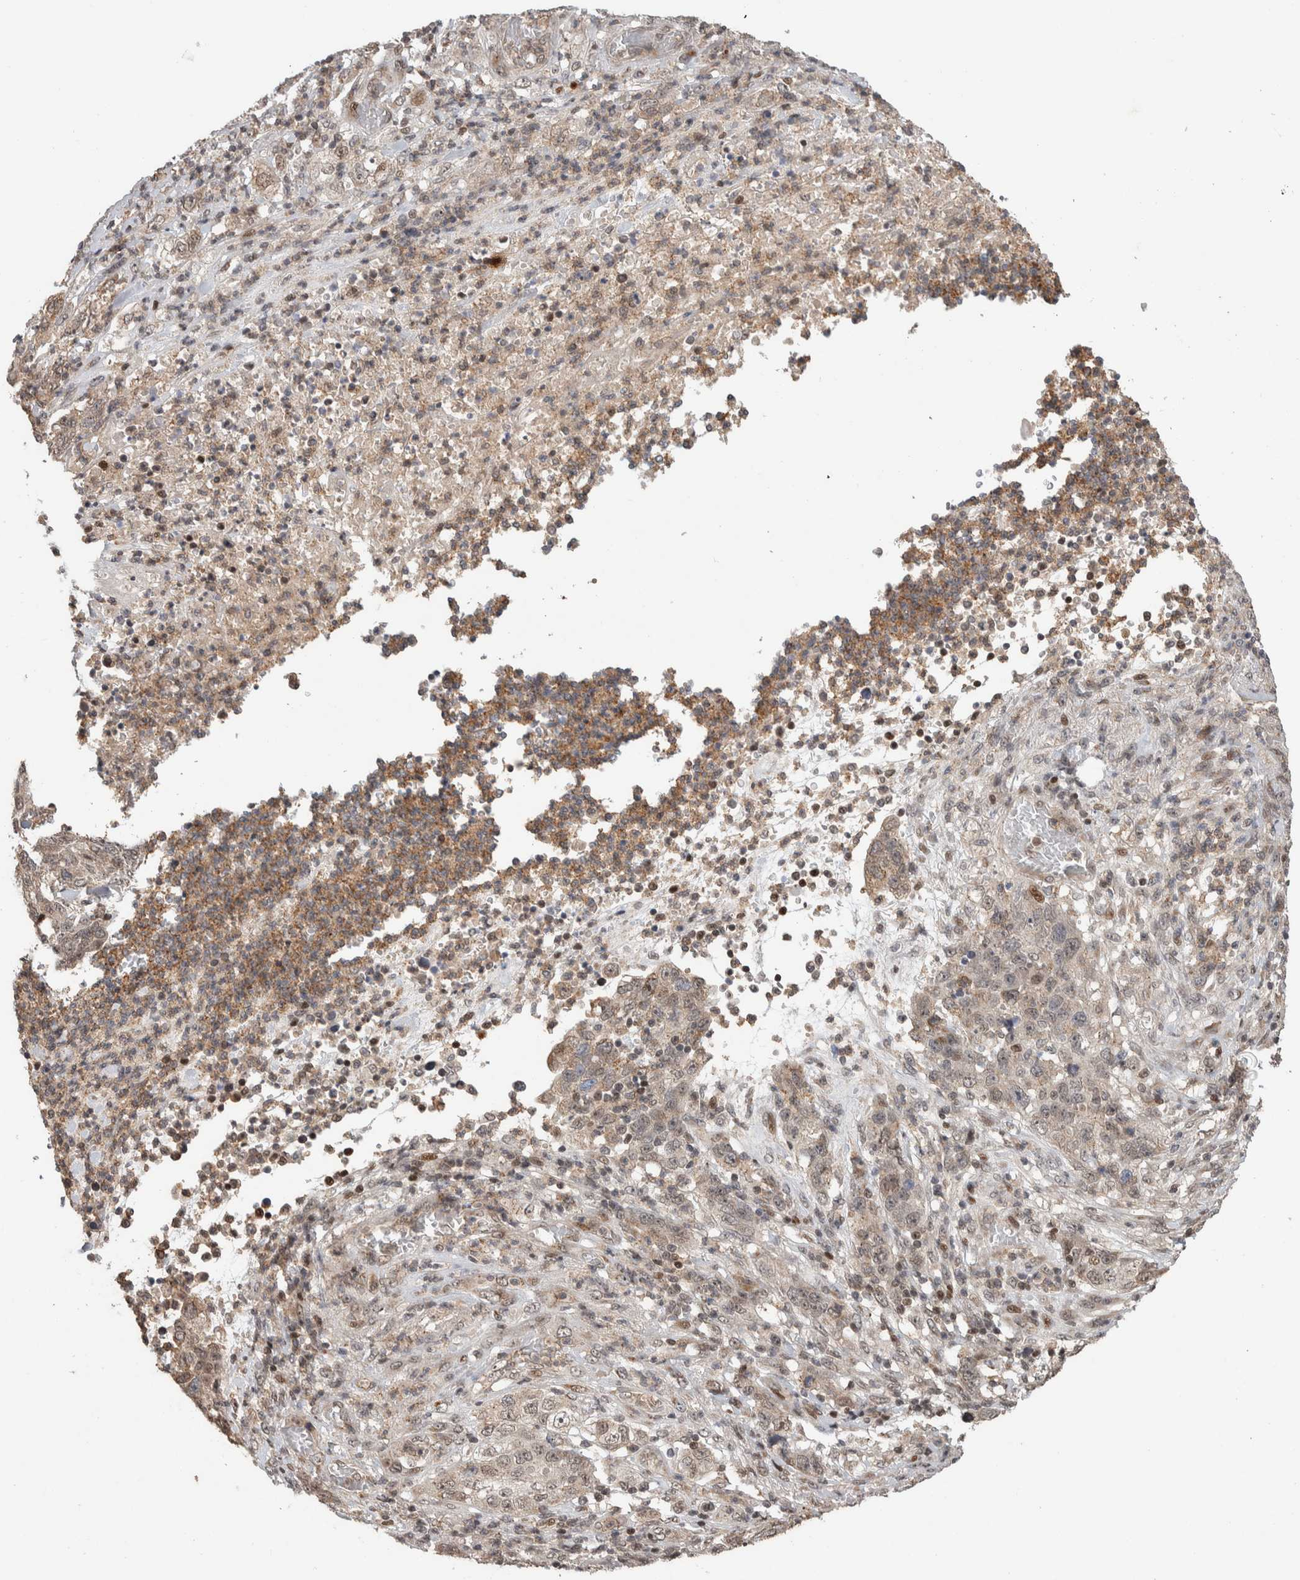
{"staining": {"intensity": "weak", "quantity": "25%-75%", "location": "nuclear"}, "tissue": "stomach cancer", "cell_type": "Tumor cells", "image_type": "cancer", "snomed": [{"axis": "morphology", "description": "Adenocarcinoma, NOS"}, {"axis": "topography", "description": "Stomach"}], "caption": "Immunohistochemistry (IHC) of human stomach cancer (adenocarcinoma) displays low levels of weak nuclear staining in approximately 25%-75% of tumor cells. Using DAB (3,3'-diaminobenzidine) (brown) and hematoxylin (blue) stains, captured at high magnification using brightfield microscopy.", "gene": "ZNF521", "patient": {"sex": "male", "age": 48}}